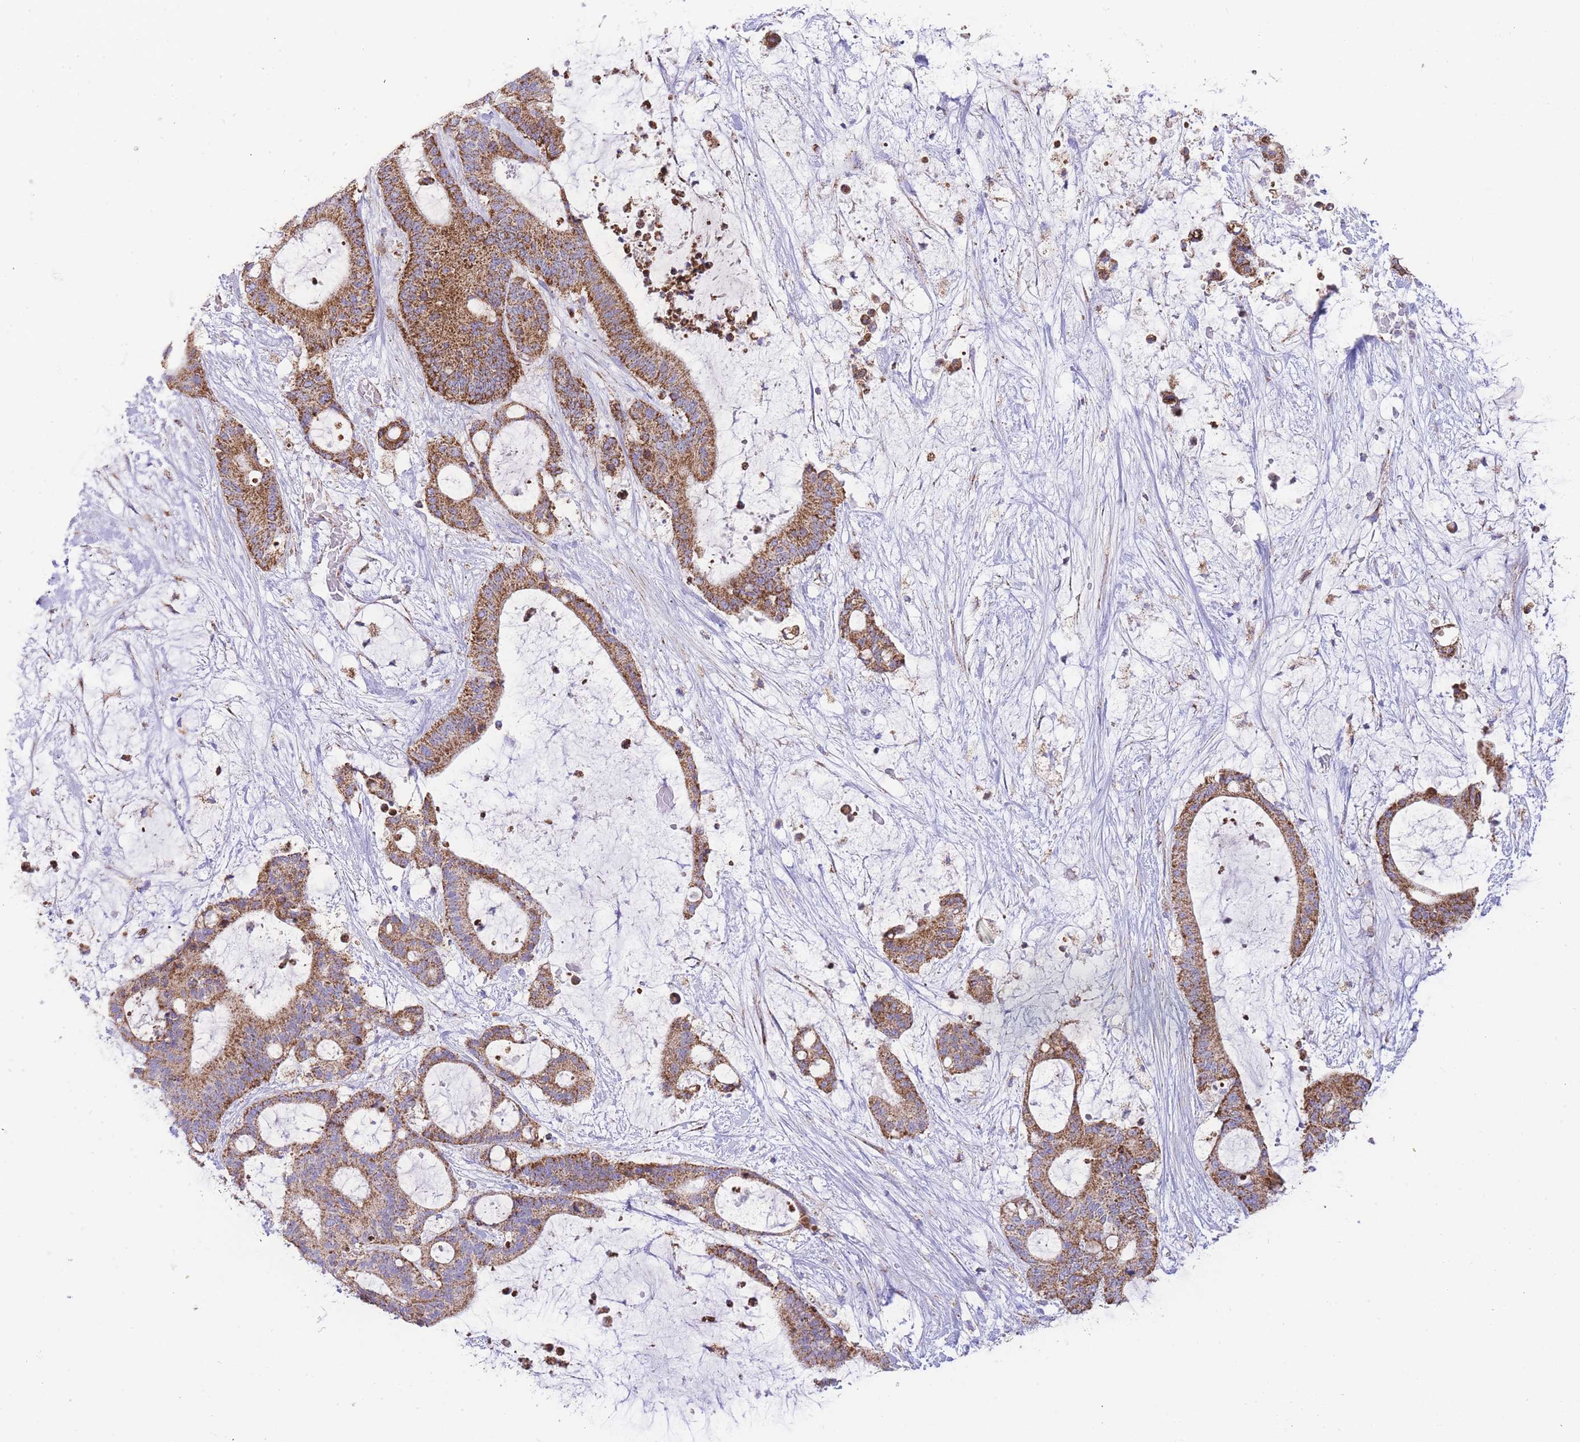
{"staining": {"intensity": "strong", "quantity": ">75%", "location": "cytoplasmic/membranous"}, "tissue": "liver cancer", "cell_type": "Tumor cells", "image_type": "cancer", "snomed": [{"axis": "morphology", "description": "Normal tissue, NOS"}, {"axis": "morphology", "description": "Cholangiocarcinoma"}, {"axis": "topography", "description": "Liver"}, {"axis": "topography", "description": "Peripheral nerve tissue"}], "caption": "Immunohistochemical staining of cholangiocarcinoma (liver) demonstrates strong cytoplasmic/membranous protein positivity in about >75% of tumor cells. (Stains: DAB in brown, nuclei in blue, Microscopy: brightfield microscopy at high magnification).", "gene": "GSTM1", "patient": {"sex": "female", "age": 73}}